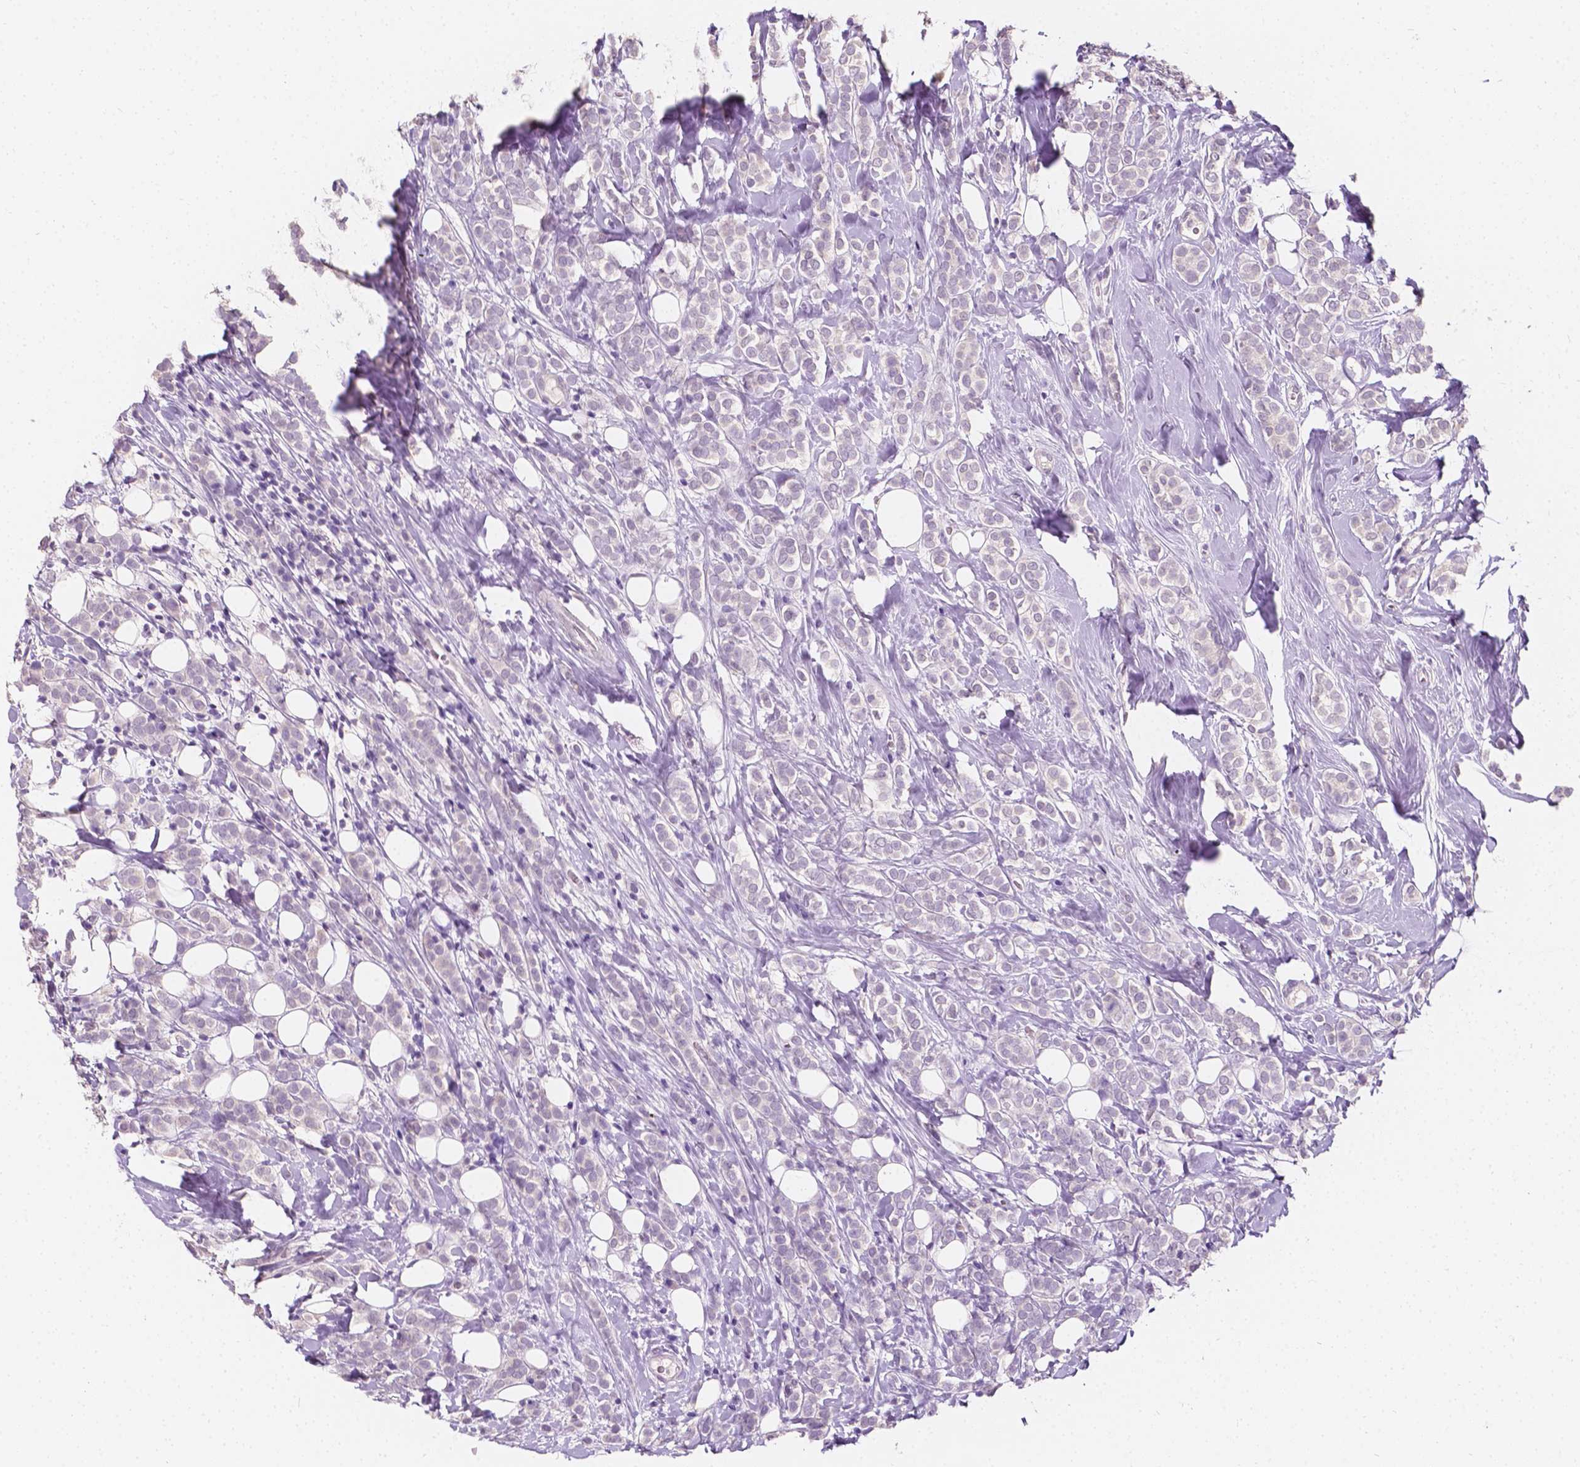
{"staining": {"intensity": "negative", "quantity": "none", "location": "none"}, "tissue": "breast cancer", "cell_type": "Tumor cells", "image_type": "cancer", "snomed": [{"axis": "morphology", "description": "Lobular carcinoma"}, {"axis": "topography", "description": "Breast"}], "caption": "Immunohistochemistry of human breast lobular carcinoma displays no positivity in tumor cells.", "gene": "TAL1", "patient": {"sex": "female", "age": 49}}